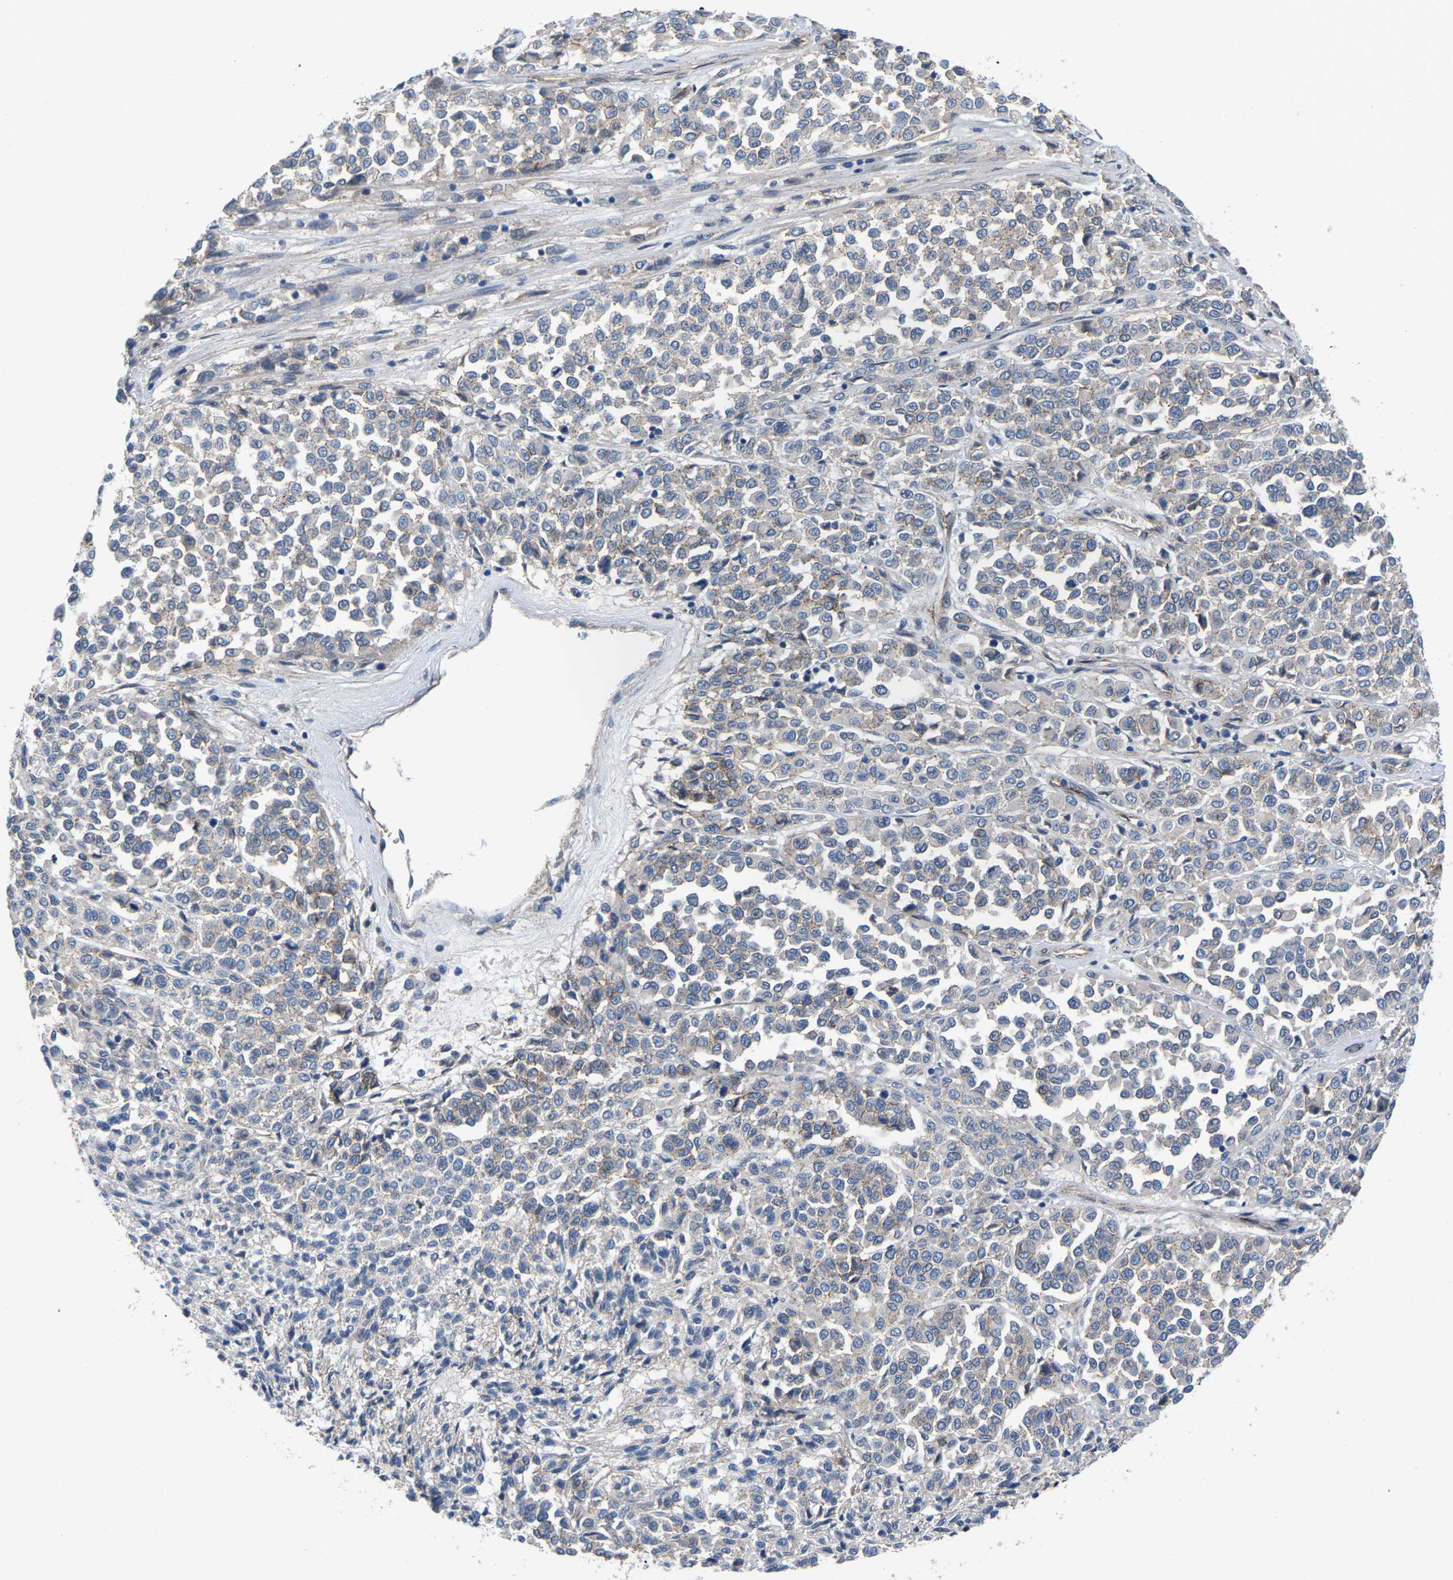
{"staining": {"intensity": "weak", "quantity": "<25%", "location": "cytoplasmic/membranous"}, "tissue": "melanoma", "cell_type": "Tumor cells", "image_type": "cancer", "snomed": [{"axis": "morphology", "description": "Malignant melanoma, Metastatic site"}, {"axis": "topography", "description": "Pancreas"}], "caption": "A histopathology image of malignant melanoma (metastatic site) stained for a protein shows no brown staining in tumor cells. The staining was performed using DAB to visualize the protein expression in brown, while the nuclei were stained in blue with hematoxylin (Magnification: 20x).", "gene": "CTNND1", "patient": {"sex": "female", "age": 30}}